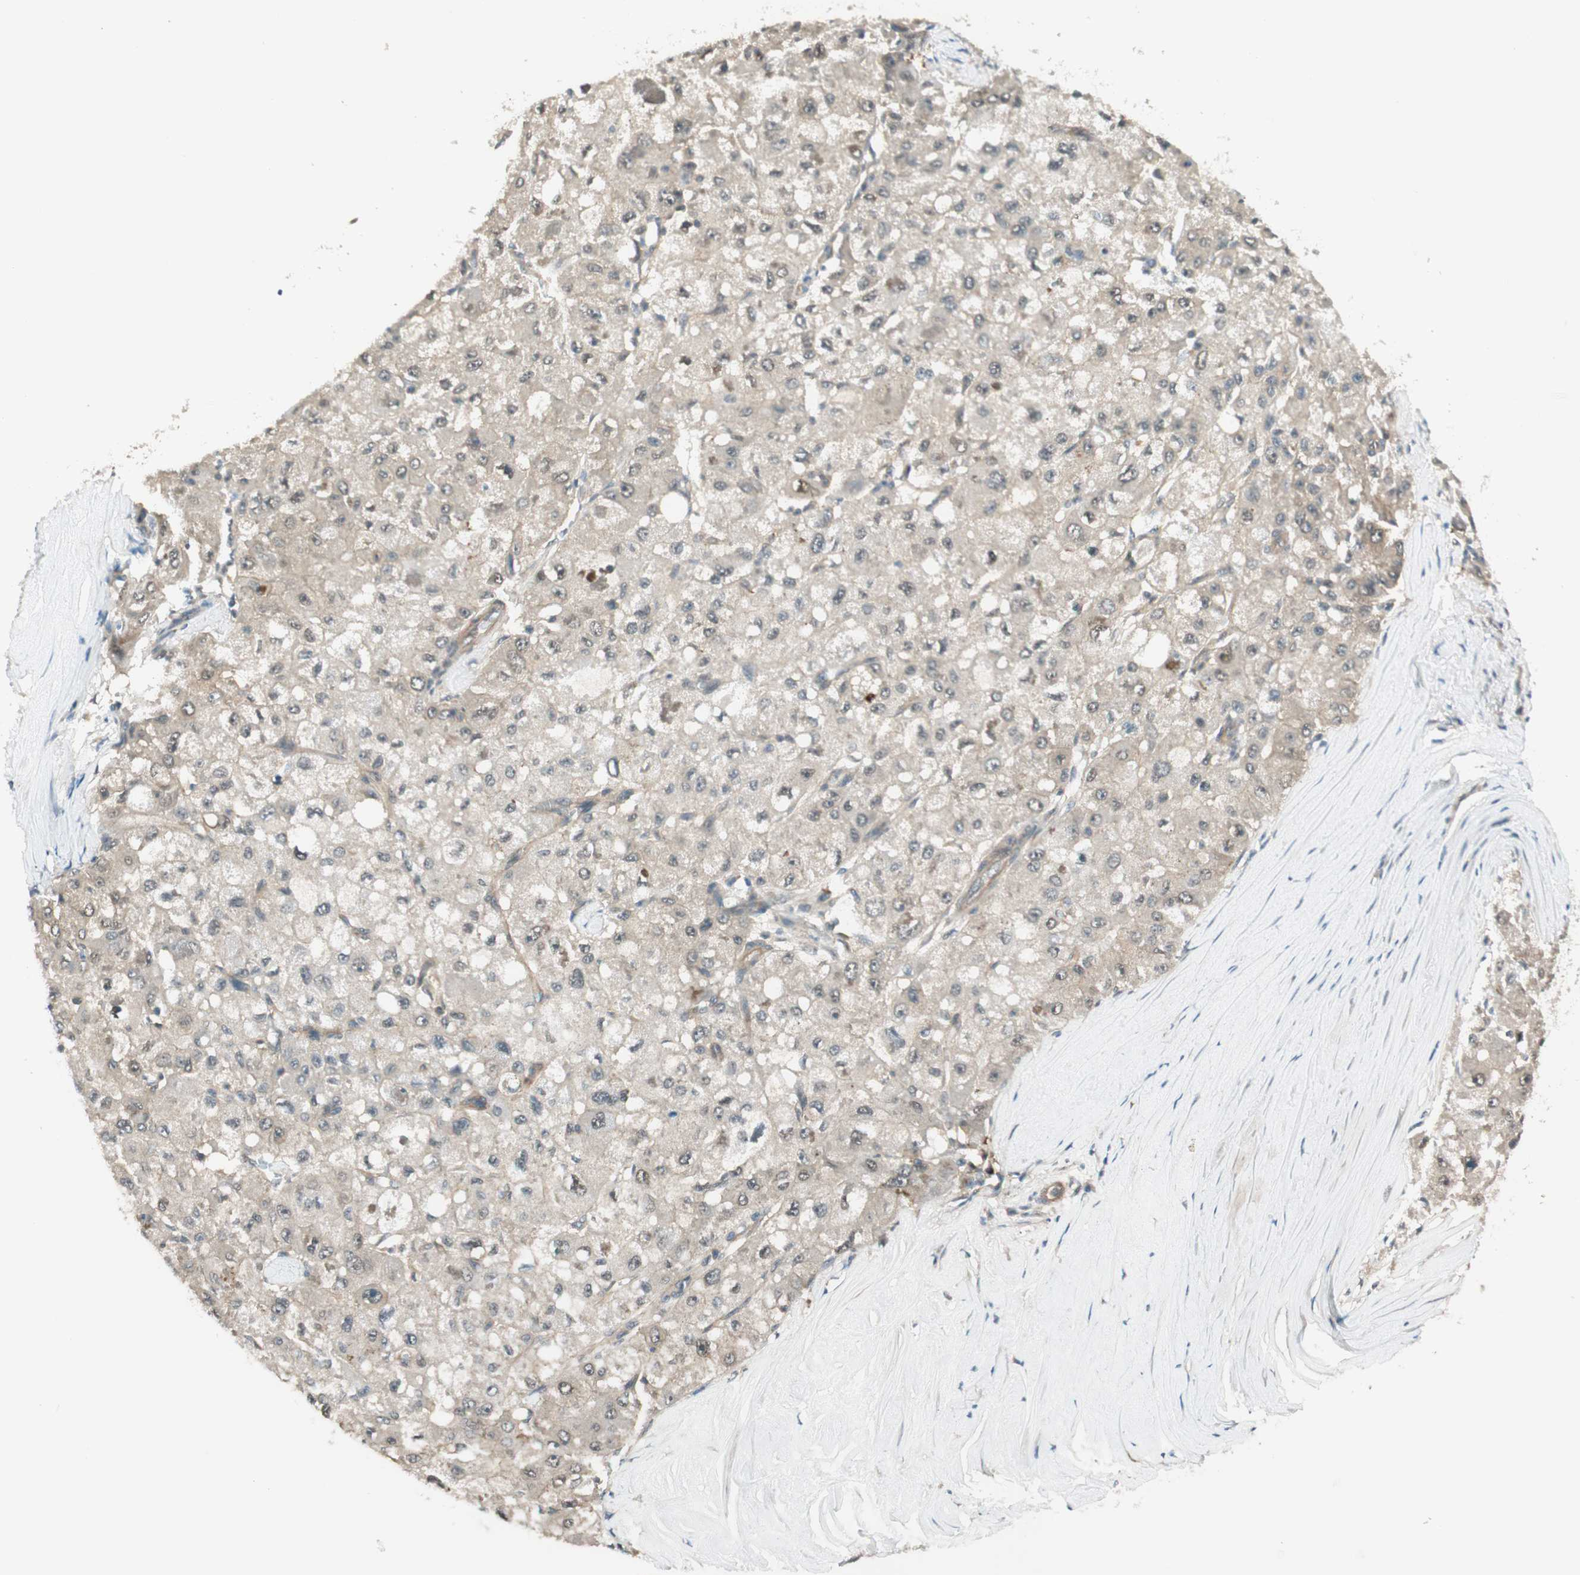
{"staining": {"intensity": "weak", "quantity": "25%-75%", "location": "cytoplasmic/membranous"}, "tissue": "liver cancer", "cell_type": "Tumor cells", "image_type": "cancer", "snomed": [{"axis": "morphology", "description": "Carcinoma, Hepatocellular, NOS"}, {"axis": "topography", "description": "Liver"}], "caption": "Immunohistochemistry image of hepatocellular carcinoma (liver) stained for a protein (brown), which displays low levels of weak cytoplasmic/membranous staining in approximately 25%-75% of tumor cells.", "gene": "PSMD8", "patient": {"sex": "male", "age": 80}}